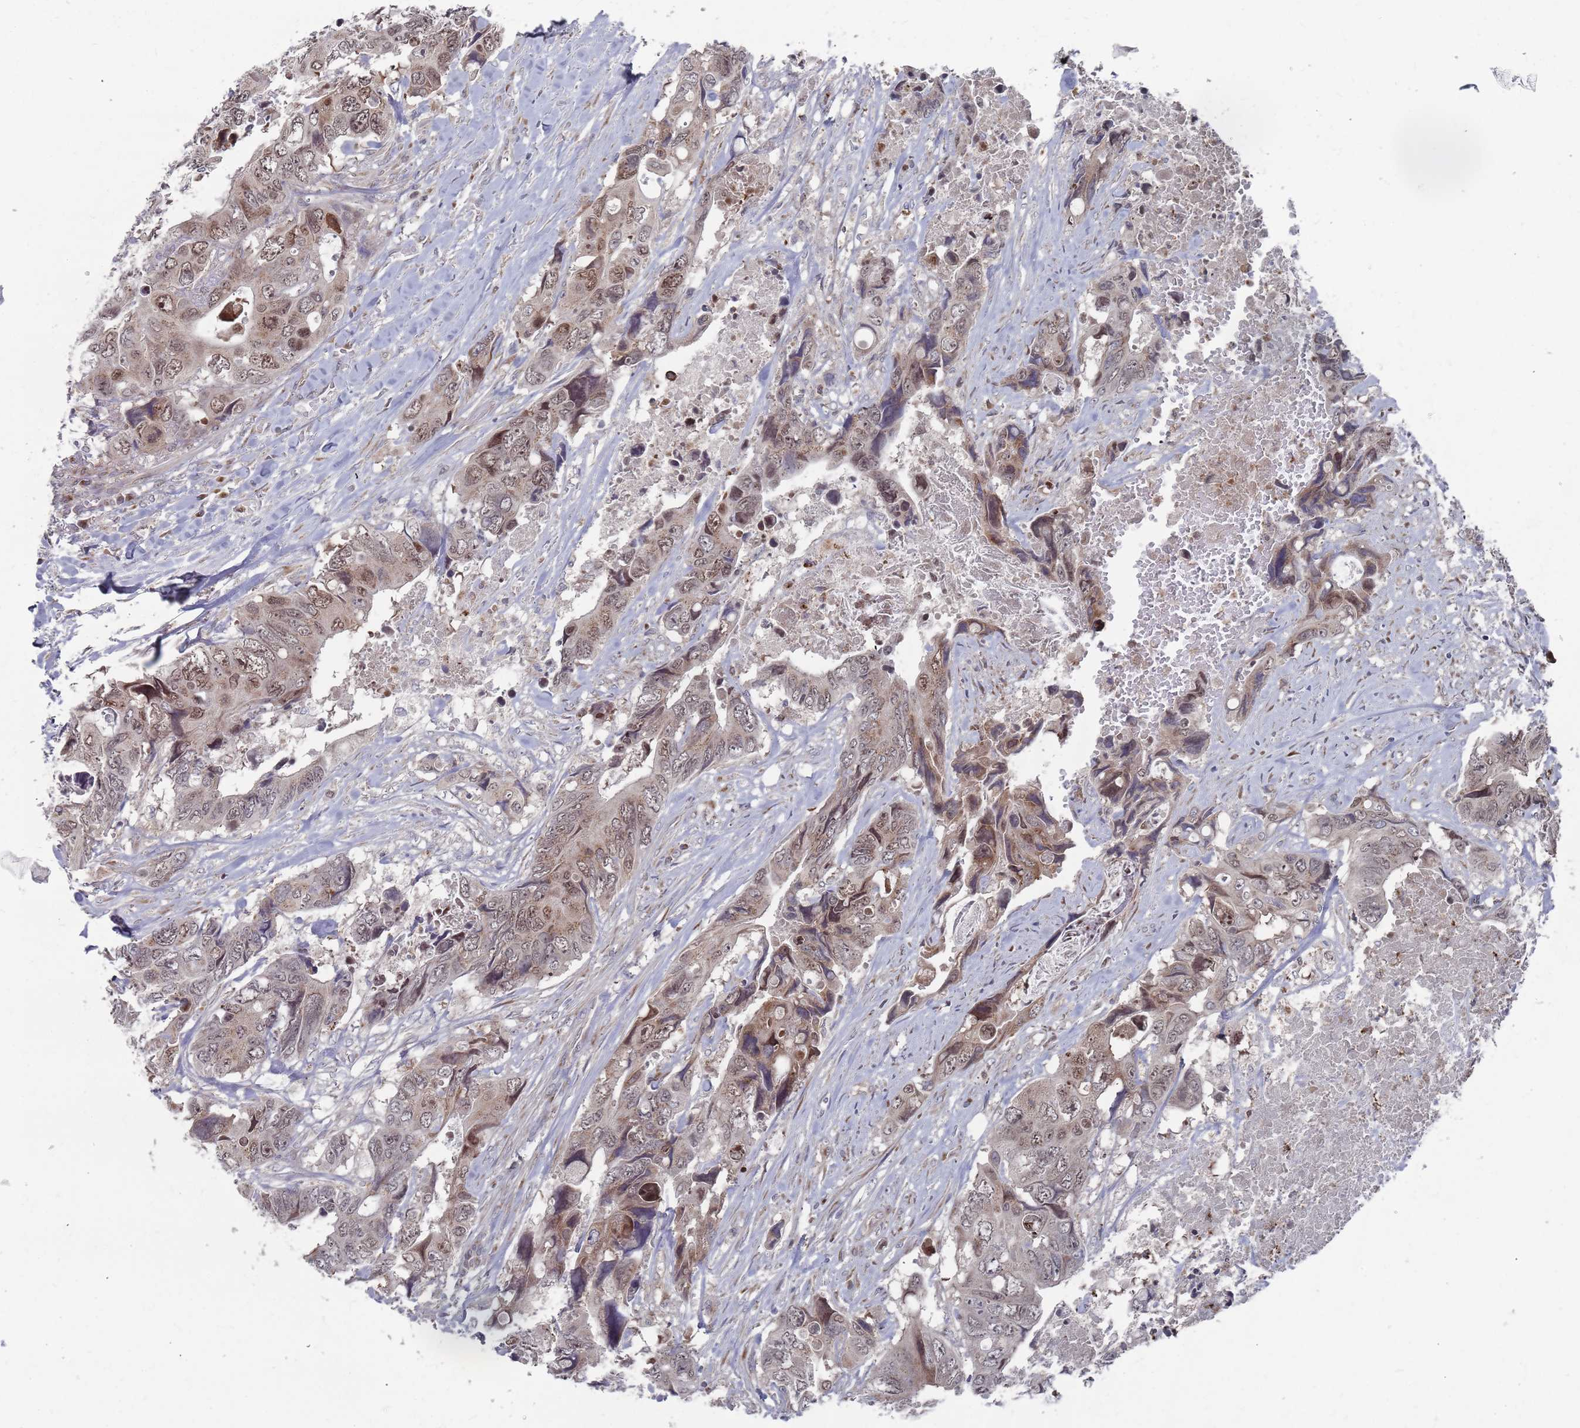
{"staining": {"intensity": "moderate", "quantity": ">75%", "location": "cytoplasmic/membranous,nuclear"}, "tissue": "colorectal cancer", "cell_type": "Tumor cells", "image_type": "cancer", "snomed": [{"axis": "morphology", "description": "Adenocarcinoma, NOS"}, {"axis": "topography", "description": "Rectum"}], "caption": "An image of colorectal cancer (adenocarcinoma) stained for a protein shows moderate cytoplasmic/membranous and nuclear brown staining in tumor cells.", "gene": "FMO4", "patient": {"sex": "male", "age": 57}}